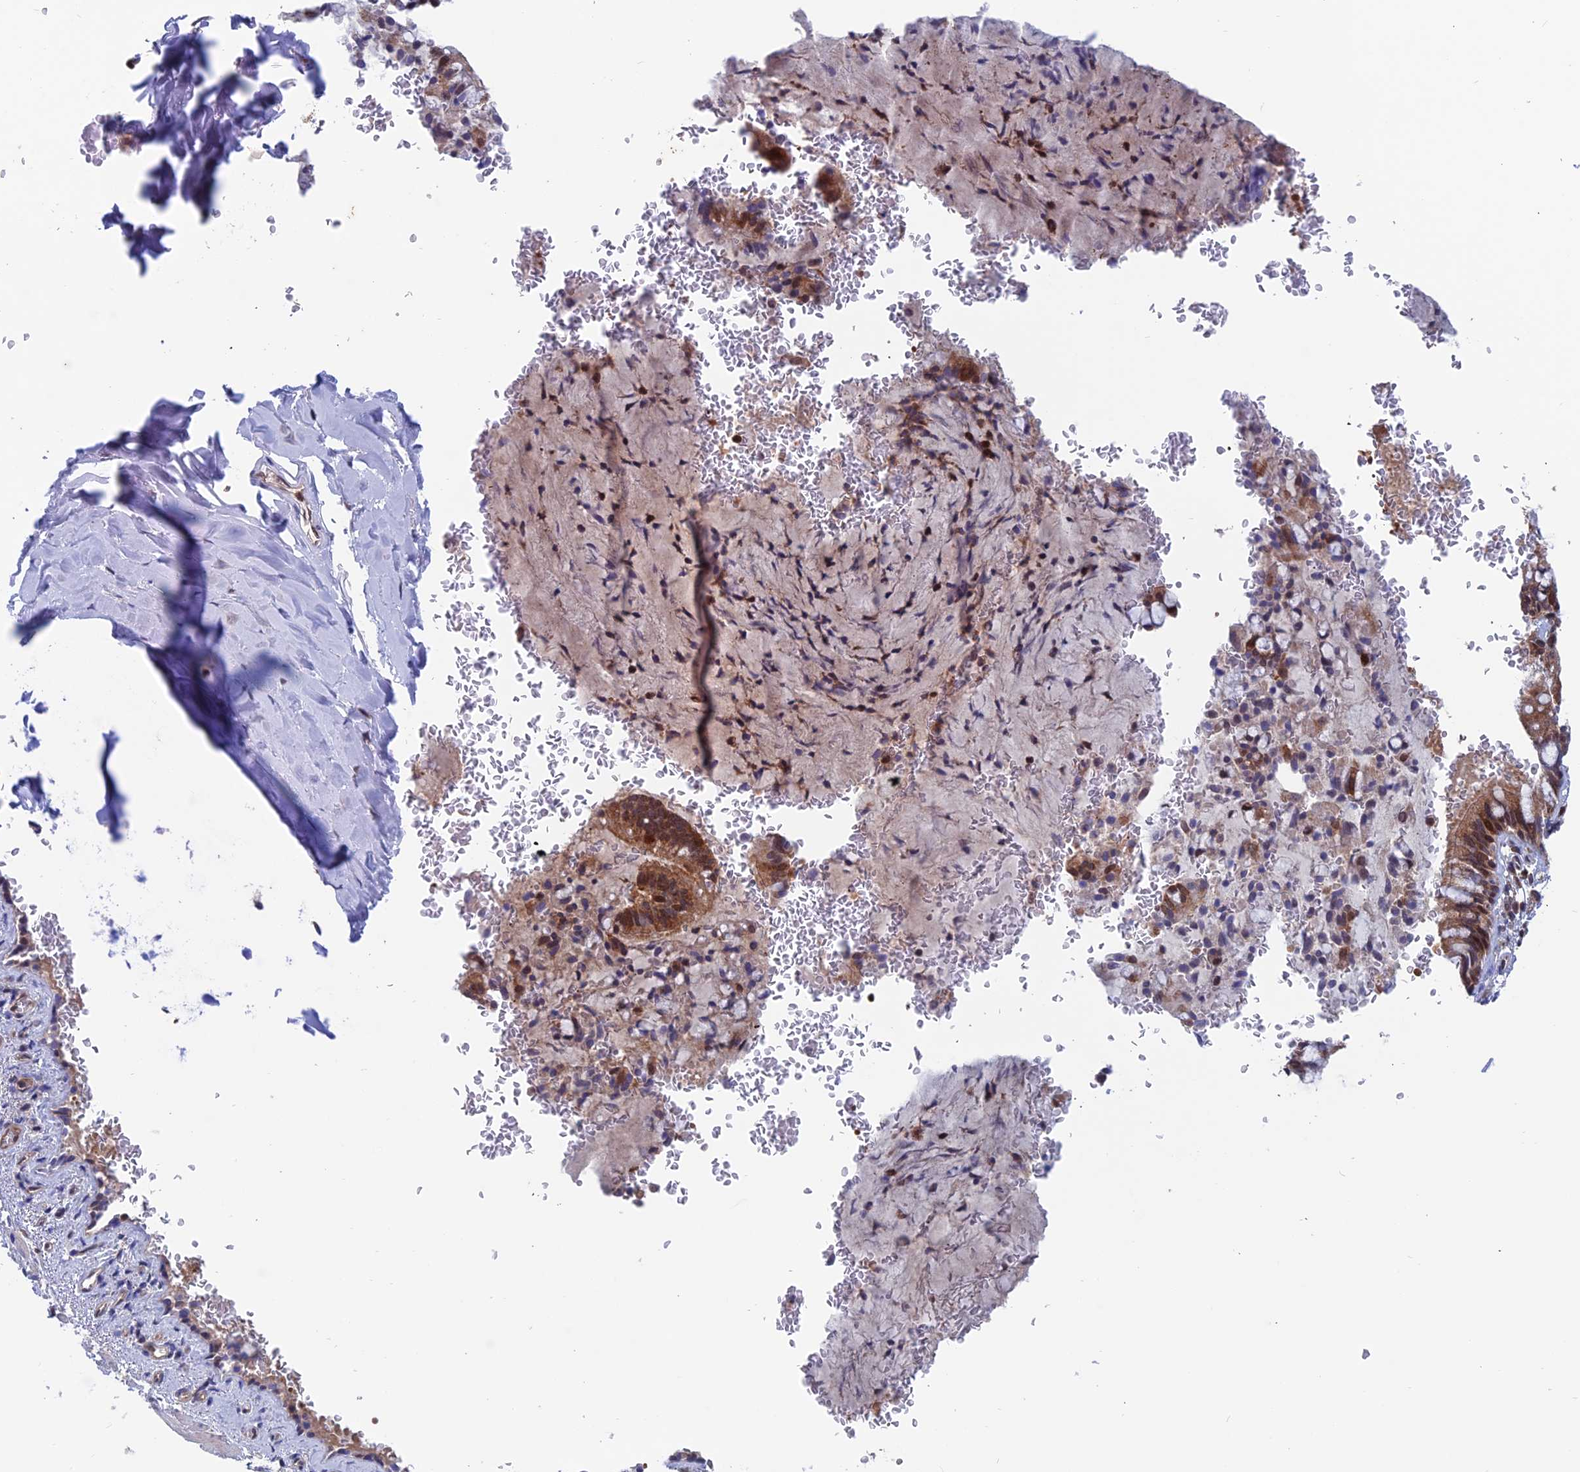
{"staining": {"intensity": "moderate", "quantity": ">75%", "location": "cytoplasmic/membranous,nuclear"}, "tissue": "bronchus", "cell_type": "Respiratory epithelial cells", "image_type": "normal", "snomed": [{"axis": "morphology", "description": "Normal tissue, NOS"}, {"axis": "topography", "description": "Cartilage tissue"}, {"axis": "topography", "description": "Bronchus"}], "caption": "A brown stain shows moderate cytoplasmic/membranous,nuclear staining of a protein in respiratory epithelial cells of unremarkable bronchus.", "gene": "IGBP1", "patient": {"sex": "female", "age": 36}}